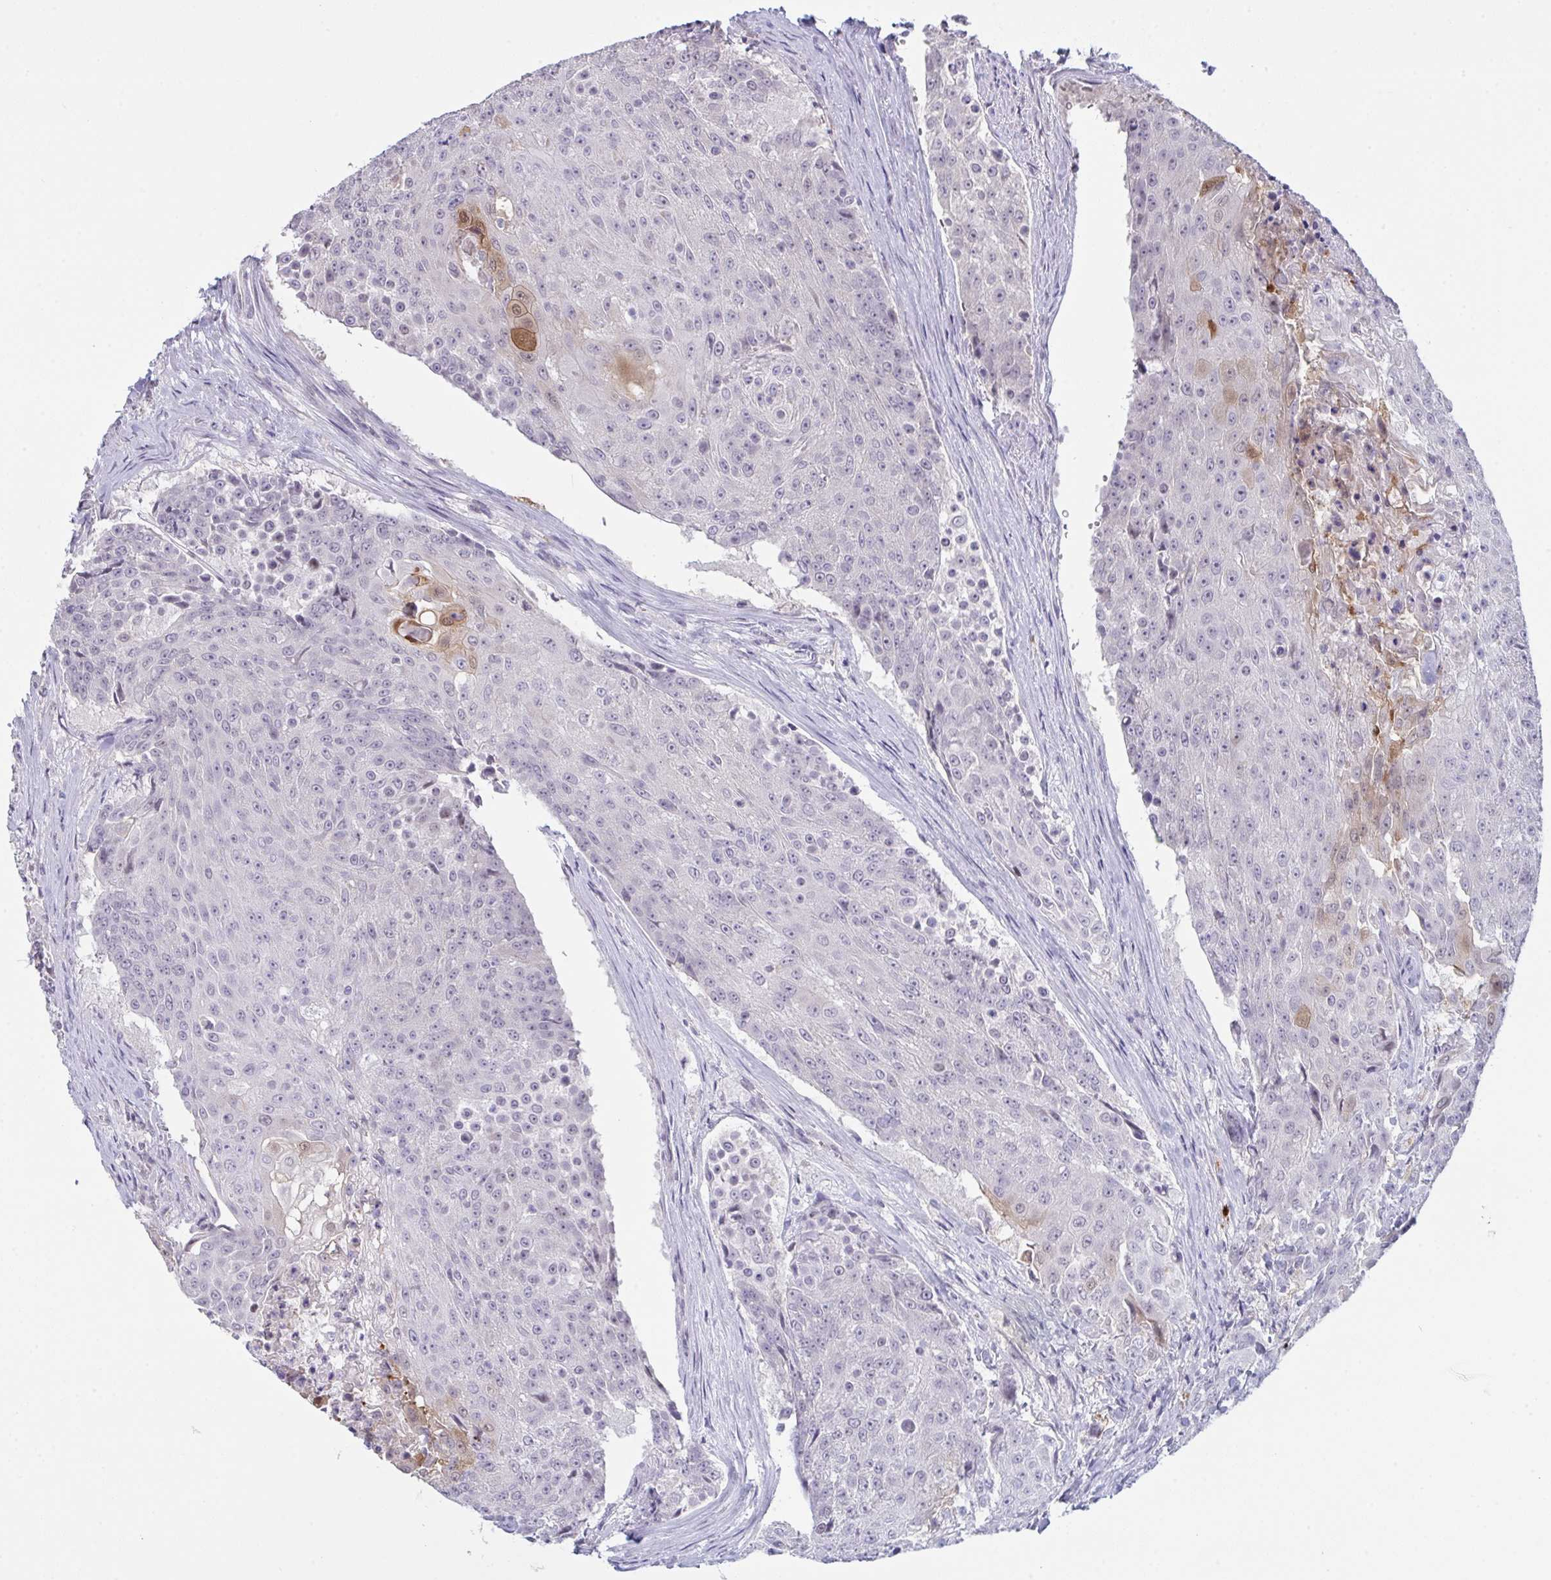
{"staining": {"intensity": "strong", "quantity": "<25%", "location": "cytoplasmic/membranous,nuclear"}, "tissue": "urothelial cancer", "cell_type": "Tumor cells", "image_type": "cancer", "snomed": [{"axis": "morphology", "description": "Urothelial carcinoma, High grade"}, {"axis": "topography", "description": "Urinary bladder"}], "caption": "Brown immunohistochemical staining in human urothelial cancer shows strong cytoplasmic/membranous and nuclear expression in approximately <25% of tumor cells.", "gene": "ZNF784", "patient": {"sex": "female", "age": 63}}